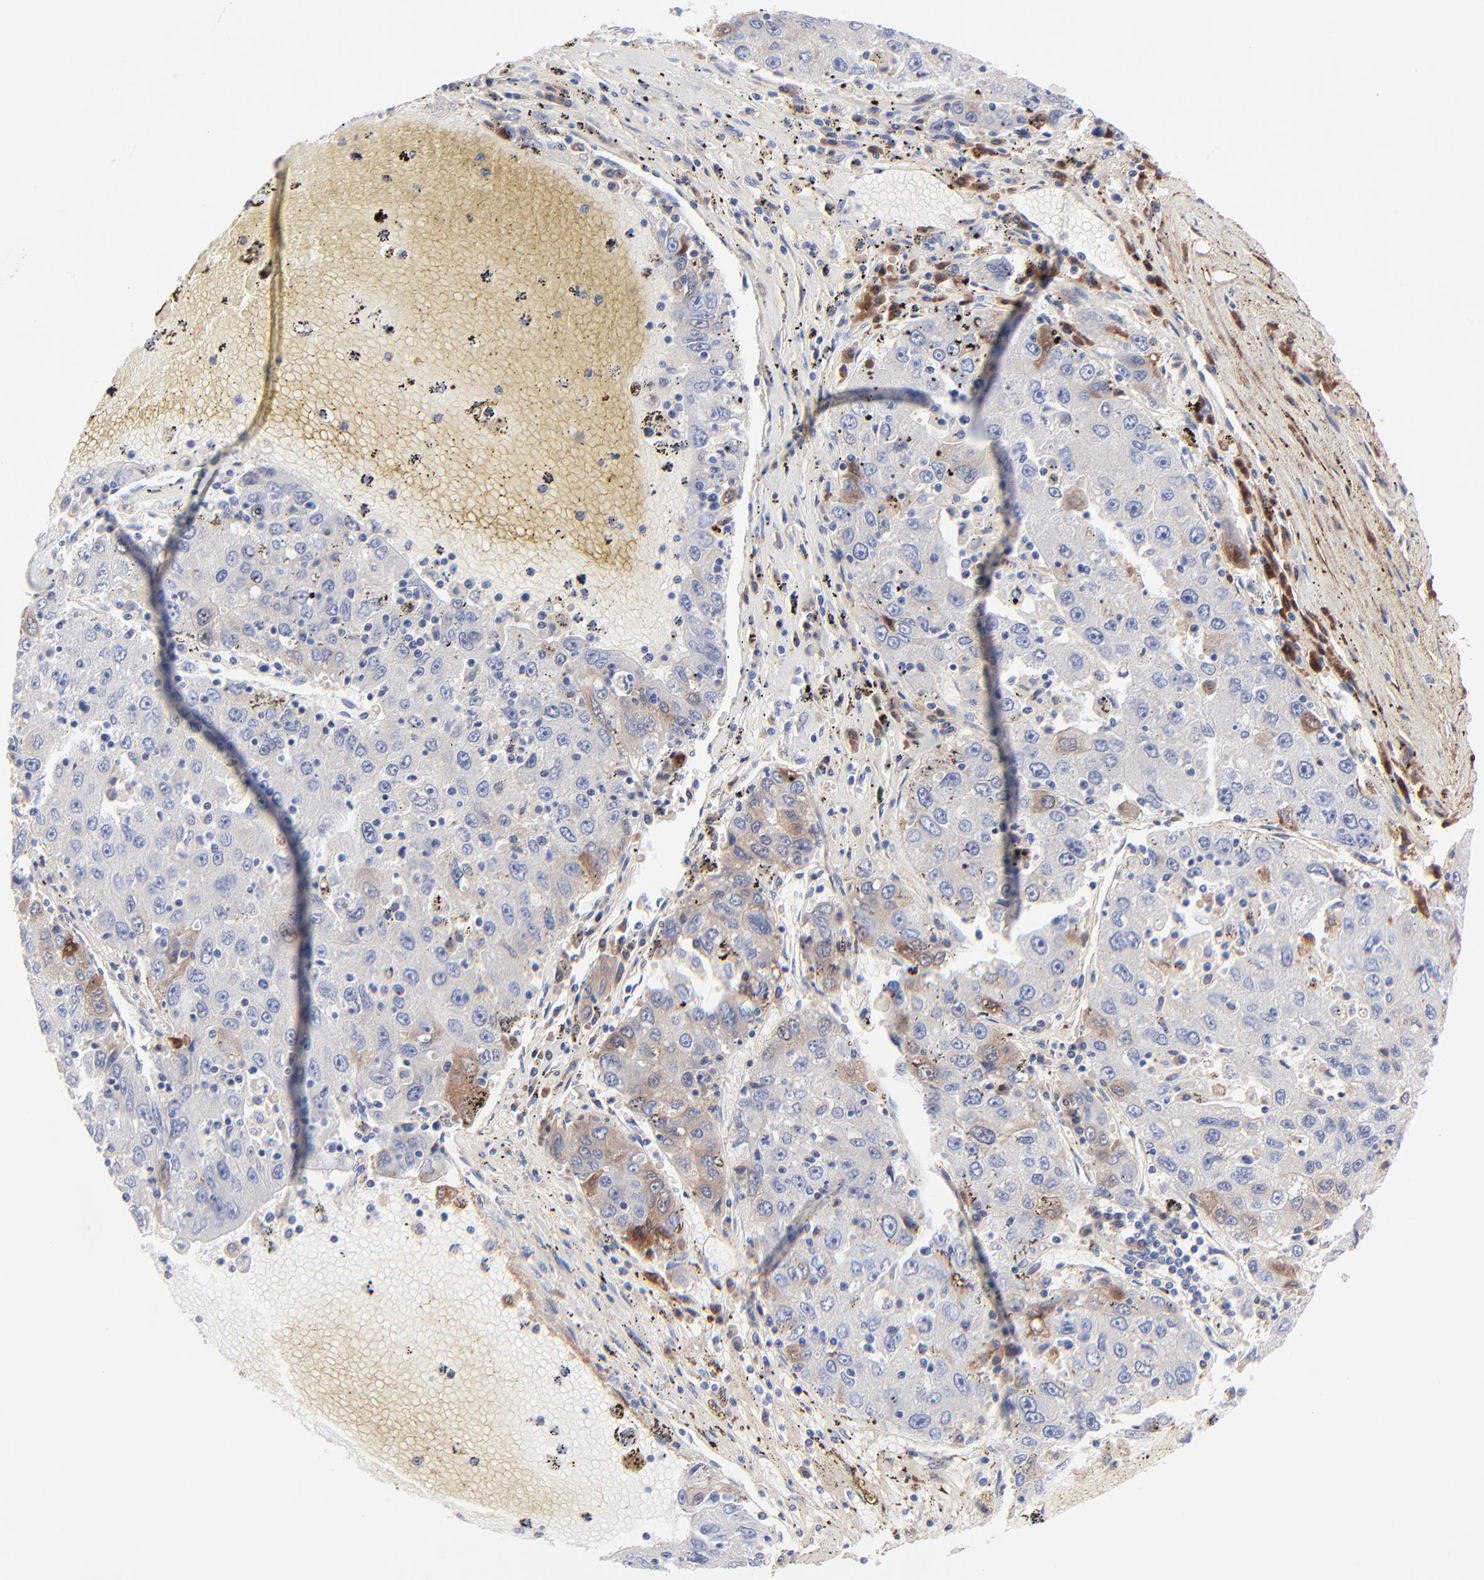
{"staining": {"intensity": "weak", "quantity": "<25%", "location": "cytoplasmic/membranous"}, "tissue": "liver cancer", "cell_type": "Tumor cells", "image_type": "cancer", "snomed": [{"axis": "morphology", "description": "Carcinoma, Hepatocellular, NOS"}, {"axis": "topography", "description": "Liver"}], "caption": "Liver cancer was stained to show a protein in brown. There is no significant staining in tumor cells.", "gene": "FBLN2", "patient": {"sex": "male", "age": 49}}